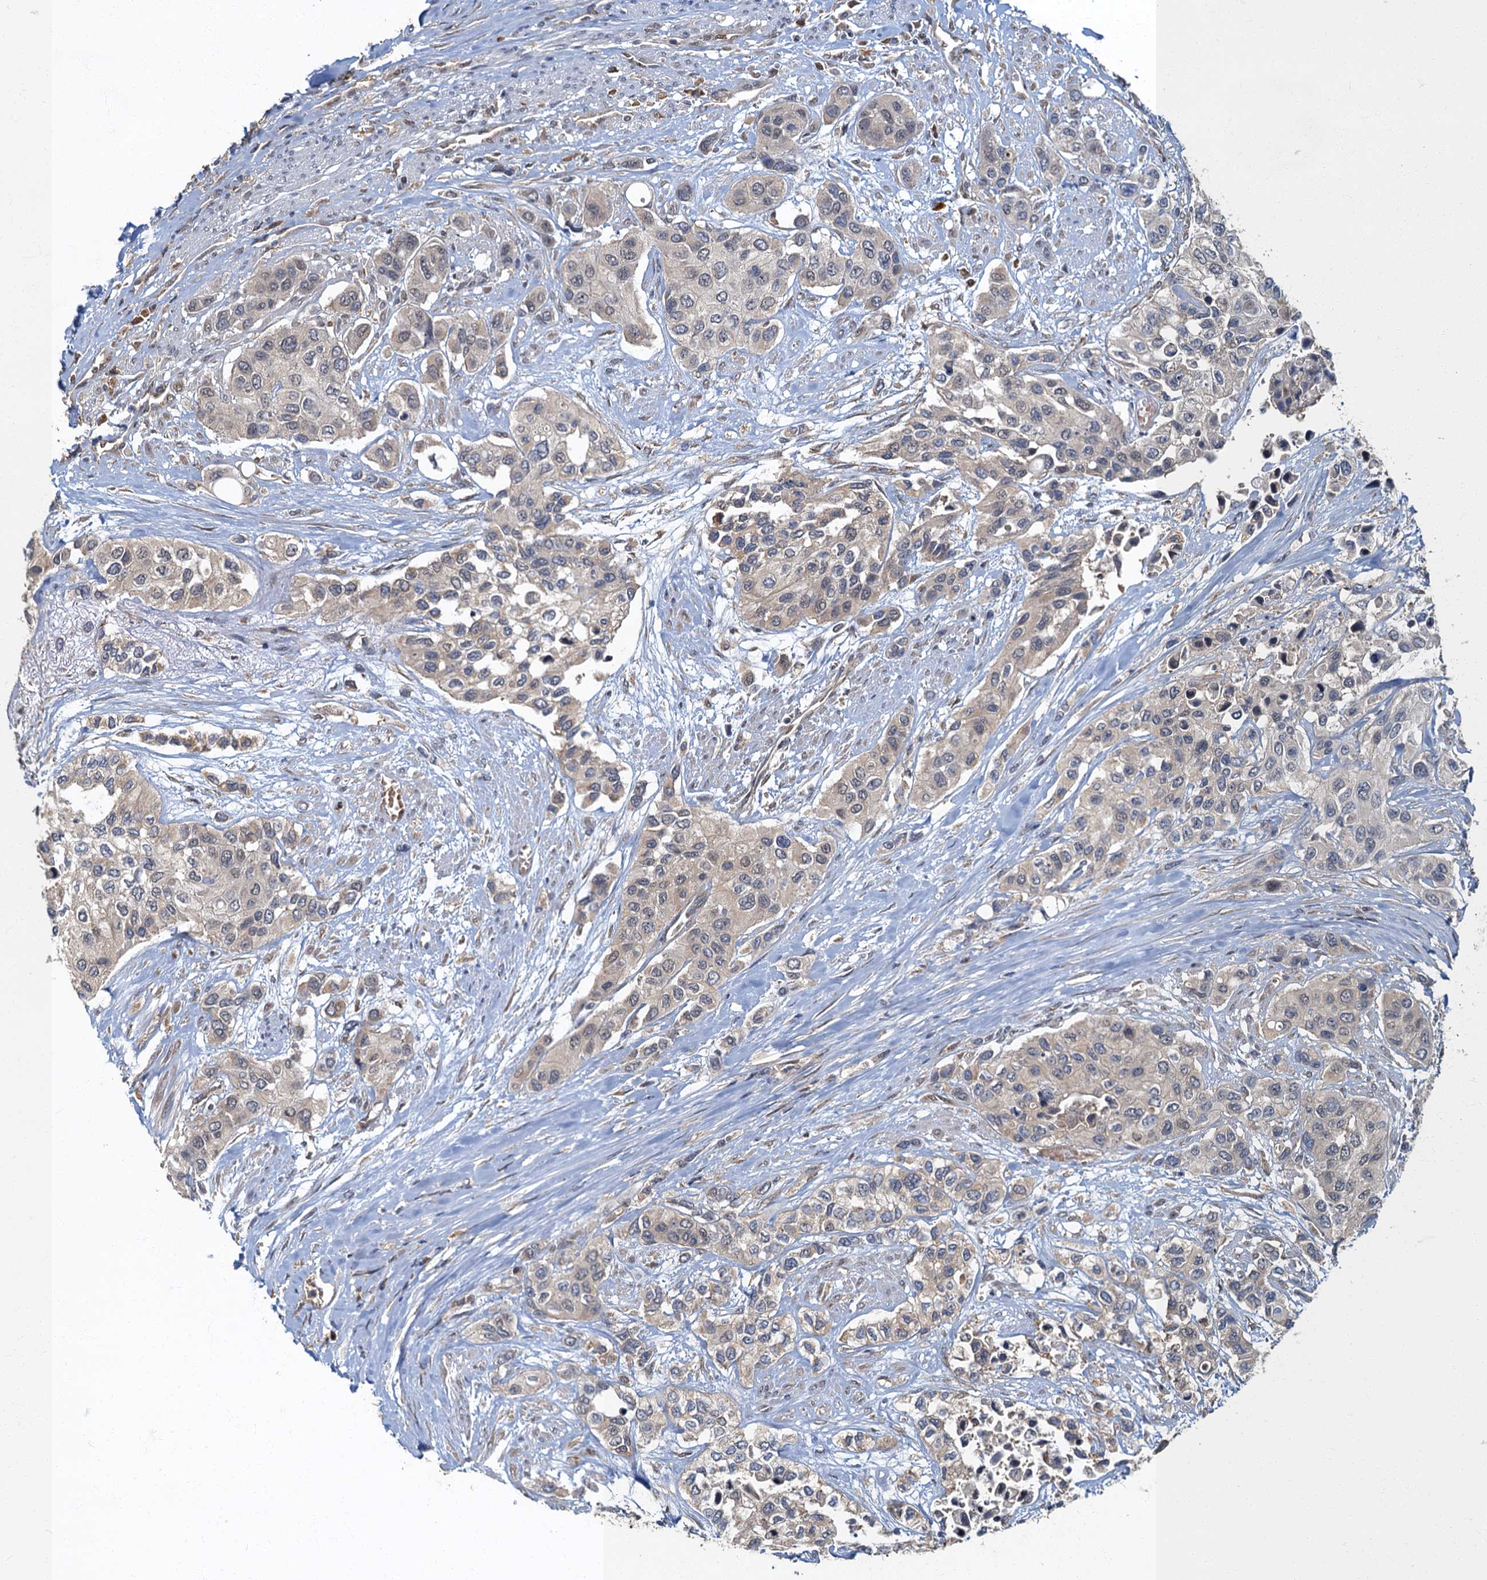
{"staining": {"intensity": "moderate", "quantity": "<25%", "location": "nuclear"}, "tissue": "urothelial cancer", "cell_type": "Tumor cells", "image_type": "cancer", "snomed": [{"axis": "morphology", "description": "Normal tissue, NOS"}, {"axis": "morphology", "description": "Urothelial carcinoma, High grade"}, {"axis": "topography", "description": "Vascular tissue"}, {"axis": "topography", "description": "Urinary bladder"}], "caption": "Tumor cells demonstrate low levels of moderate nuclear positivity in approximately <25% of cells in urothelial cancer.", "gene": "TBCK", "patient": {"sex": "female", "age": 56}}